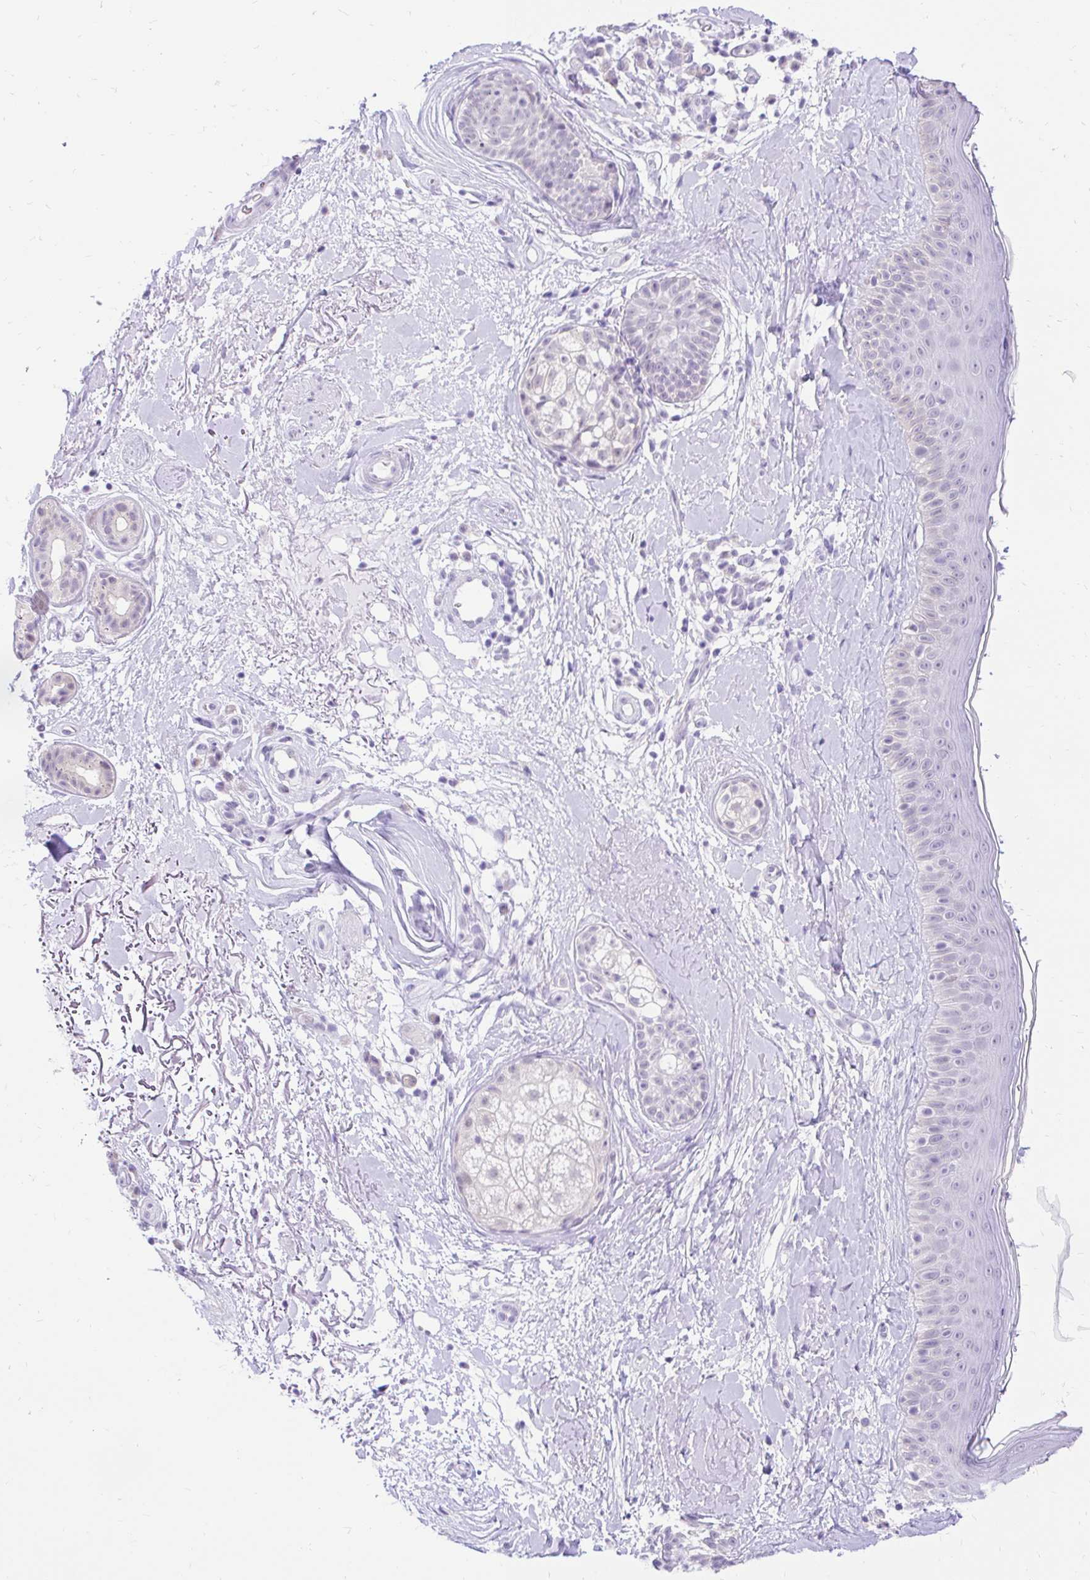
{"staining": {"intensity": "negative", "quantity": "none", "location": "none"}, "tissue": "skin", "cell_type": "Fibroblasts", "image_type": "normal", "snomed": [{"axis": "morphology", "description": "Normal tissue, NOS"}, {"axis": "topography", "description": "Skin"}], "caption": "There is no significant positivity in fibroblasts of skin. (Brightfield microscopy of DAB immunohistochemistry (IHC) at high magnification).", "gene": "FATE1", "patient": {"sex": "male", "age": 73}}